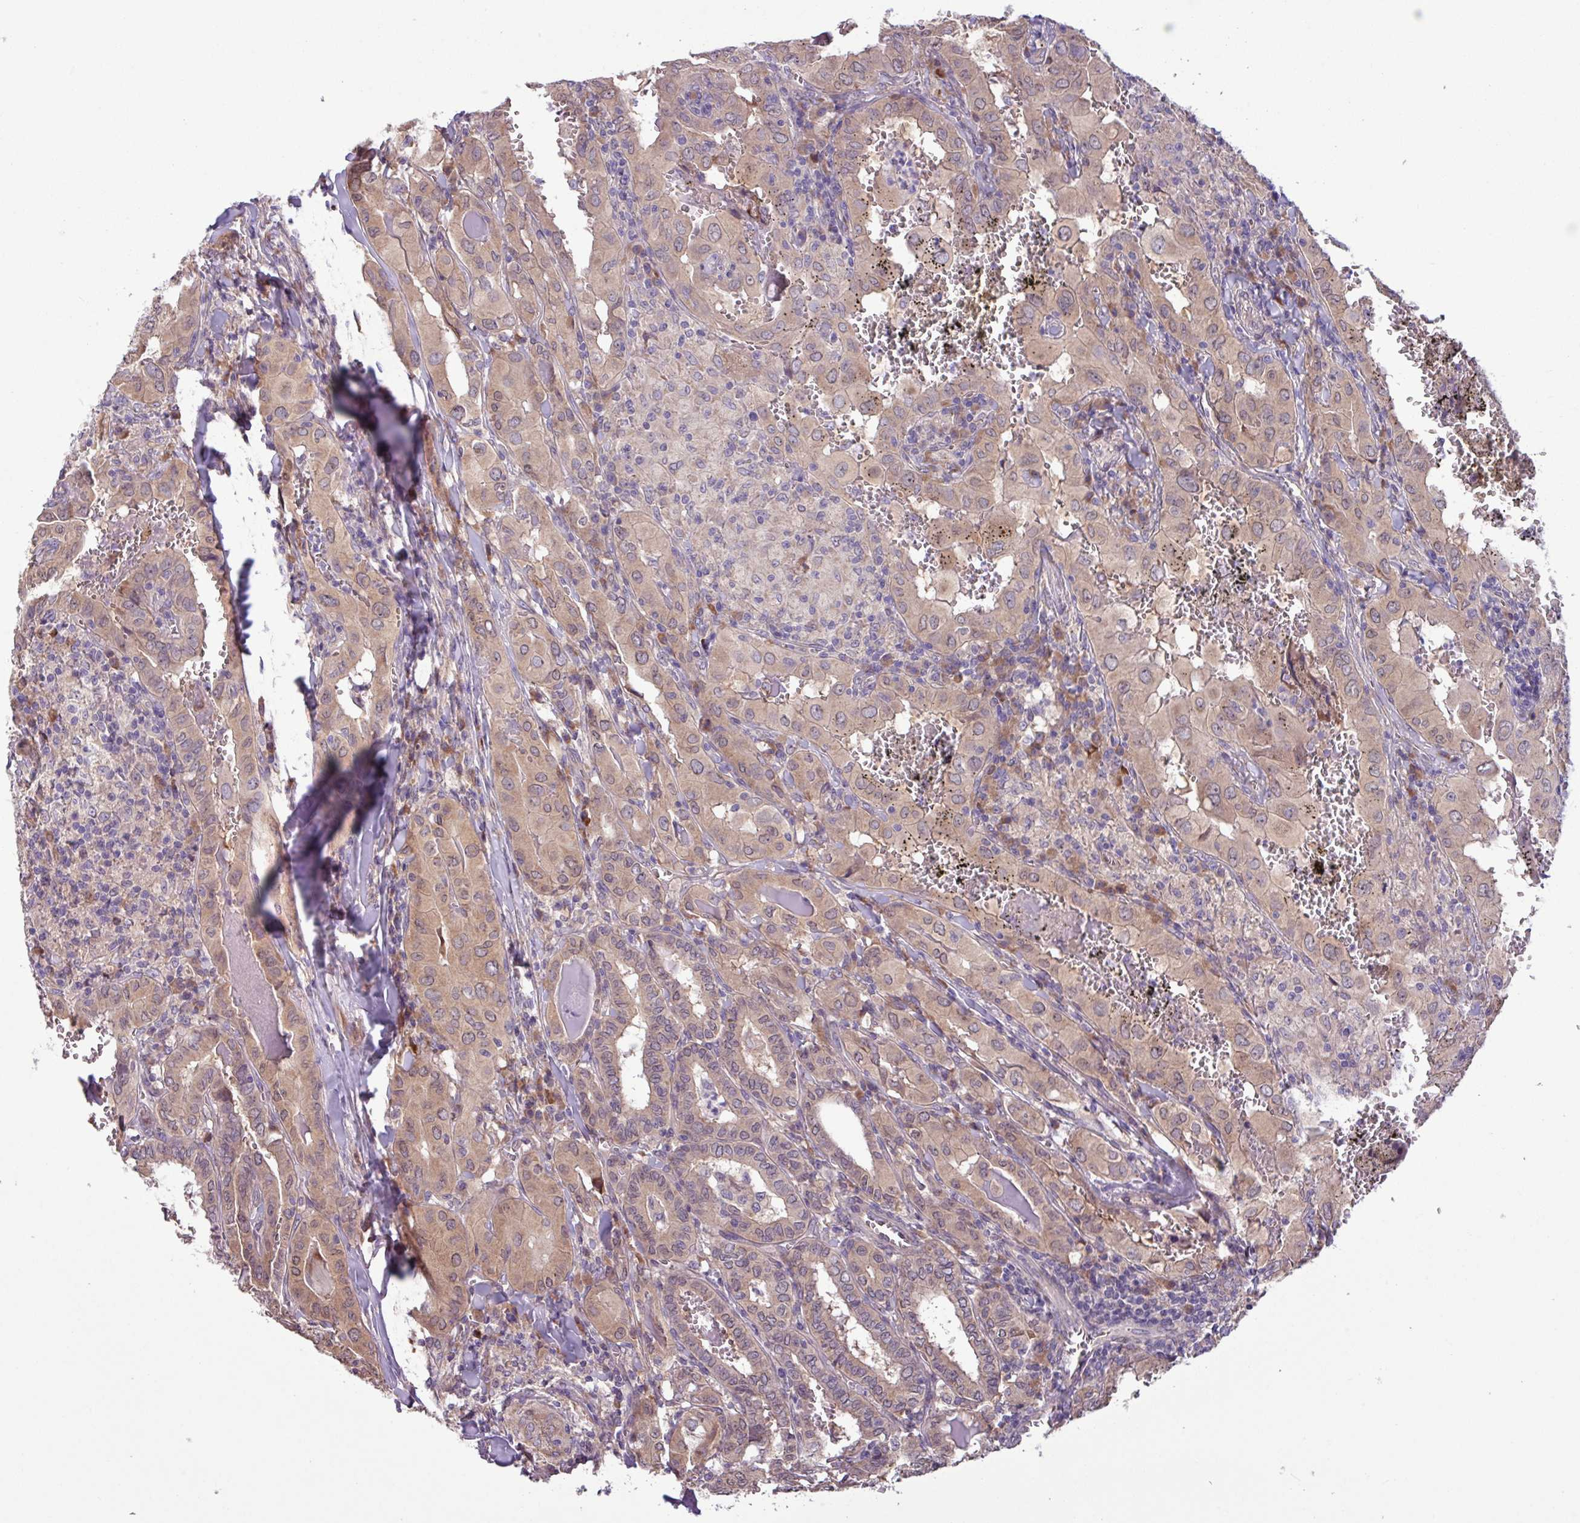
{"staining": {"intensity": "weak", "quantity": ">75%", "location": "cytoplasmic/membranous"}, "tissue": "thyroid cancer", "cell_type": "Tumor cells", "image_type": "cancer", "snomed": [{"axis": "morphology", "description": "Papillary adenocarcinoma, NOS"}, {"axis": "topography", "description": "Thyroid gland"}], "caption": "This is a histology image of IHC staining of thyroid papillary adenocarcinoma, which shows weak expression in the cytoplasmic/membranous of tumor cells.", "gene": "C20orf27", "patient": {"sex": "female", "age": 72}}